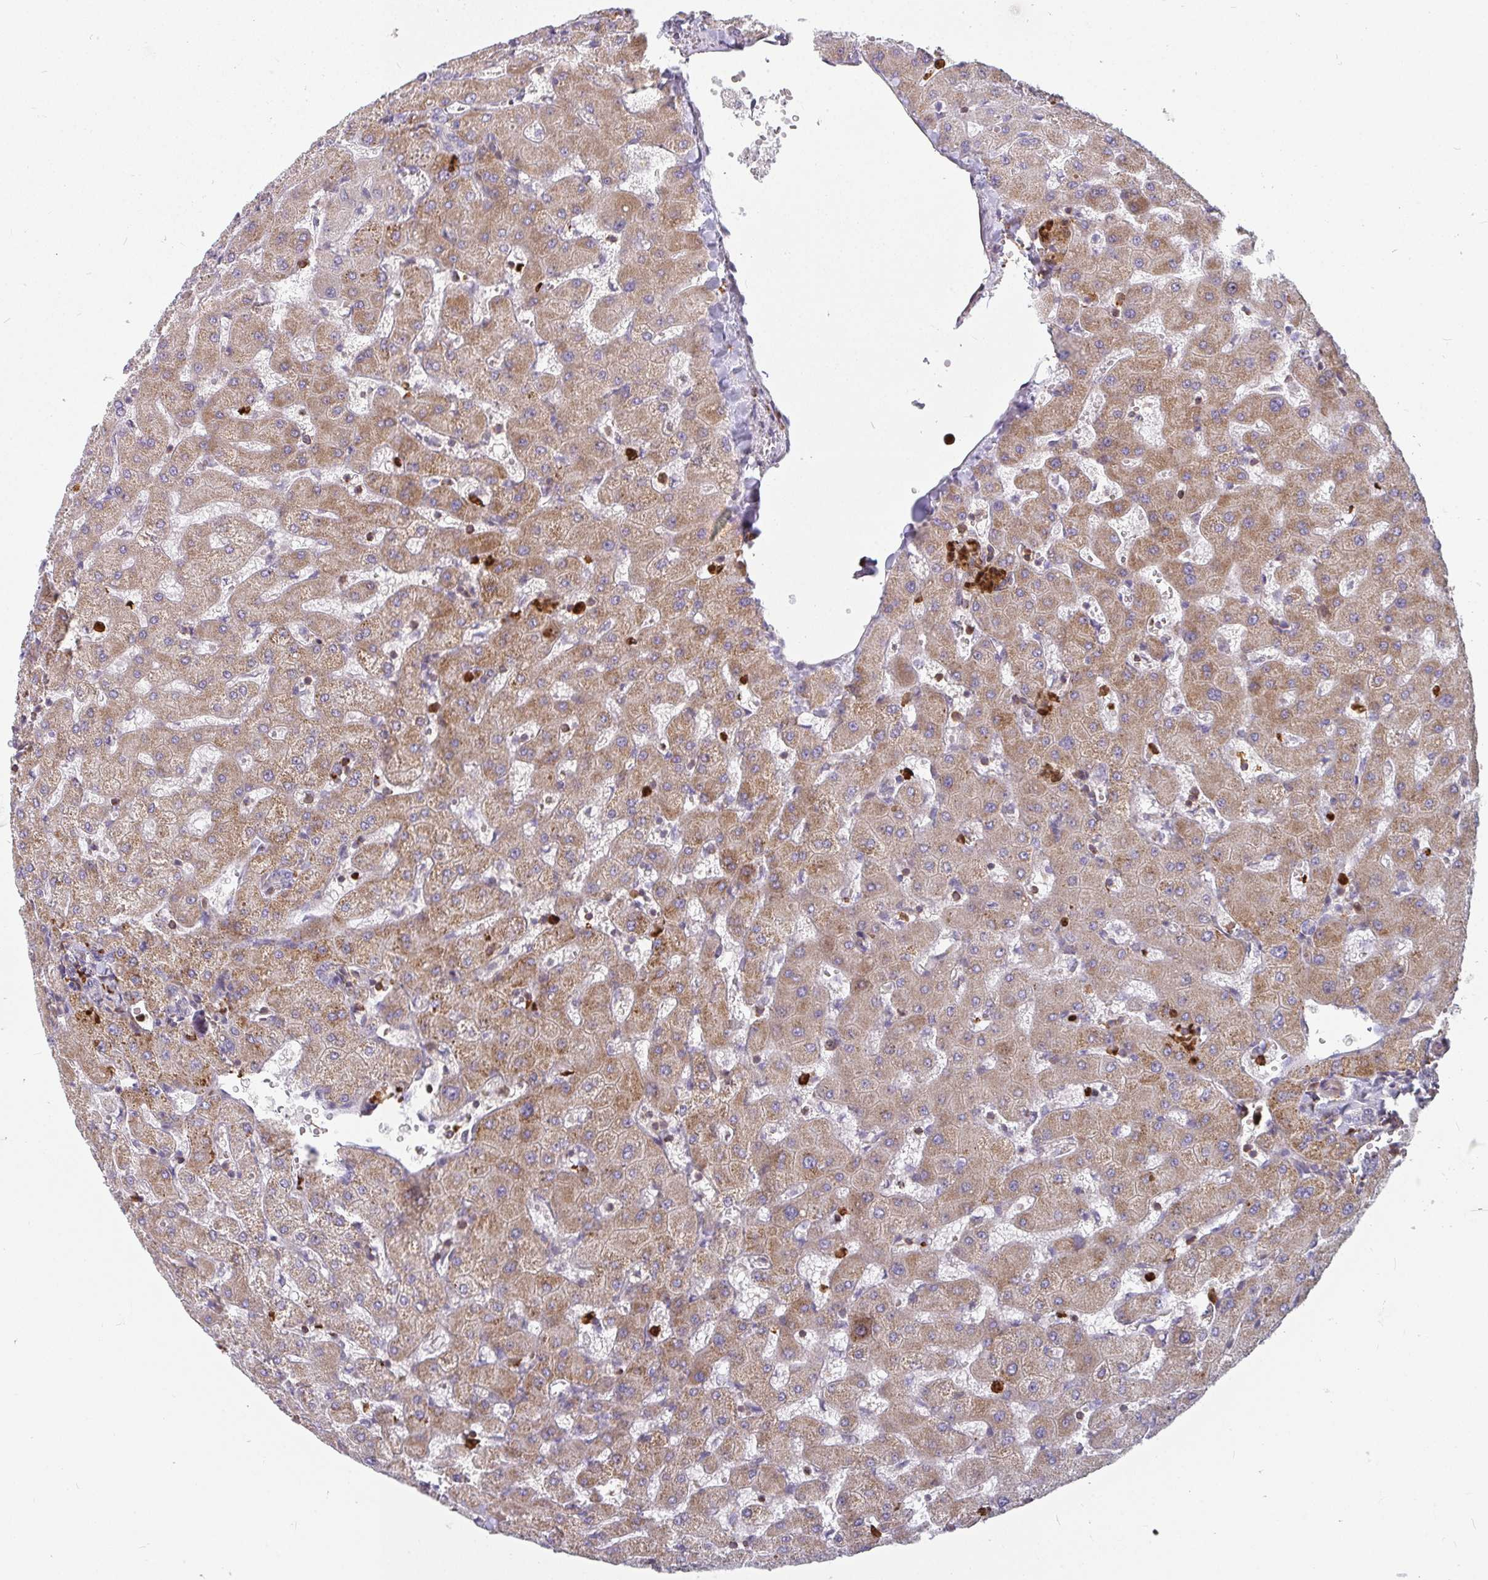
{"staining": {"intensity": "negative", "quantity": "none", "location": "none"}, "tissue": "liver", "cell_type": "Cholangiocytes", "image_type": "normal", "snomed": [{"axis": "morphology", "description": "Normal tissue, NOS"}, {"axis": "topography", "description": "Liver"}], "caption": "Cholangiocytes show no significant protein staining in unremarkable liver.", "gene": "CSF3R", "patient": {"sex": "female", "age": 63}}